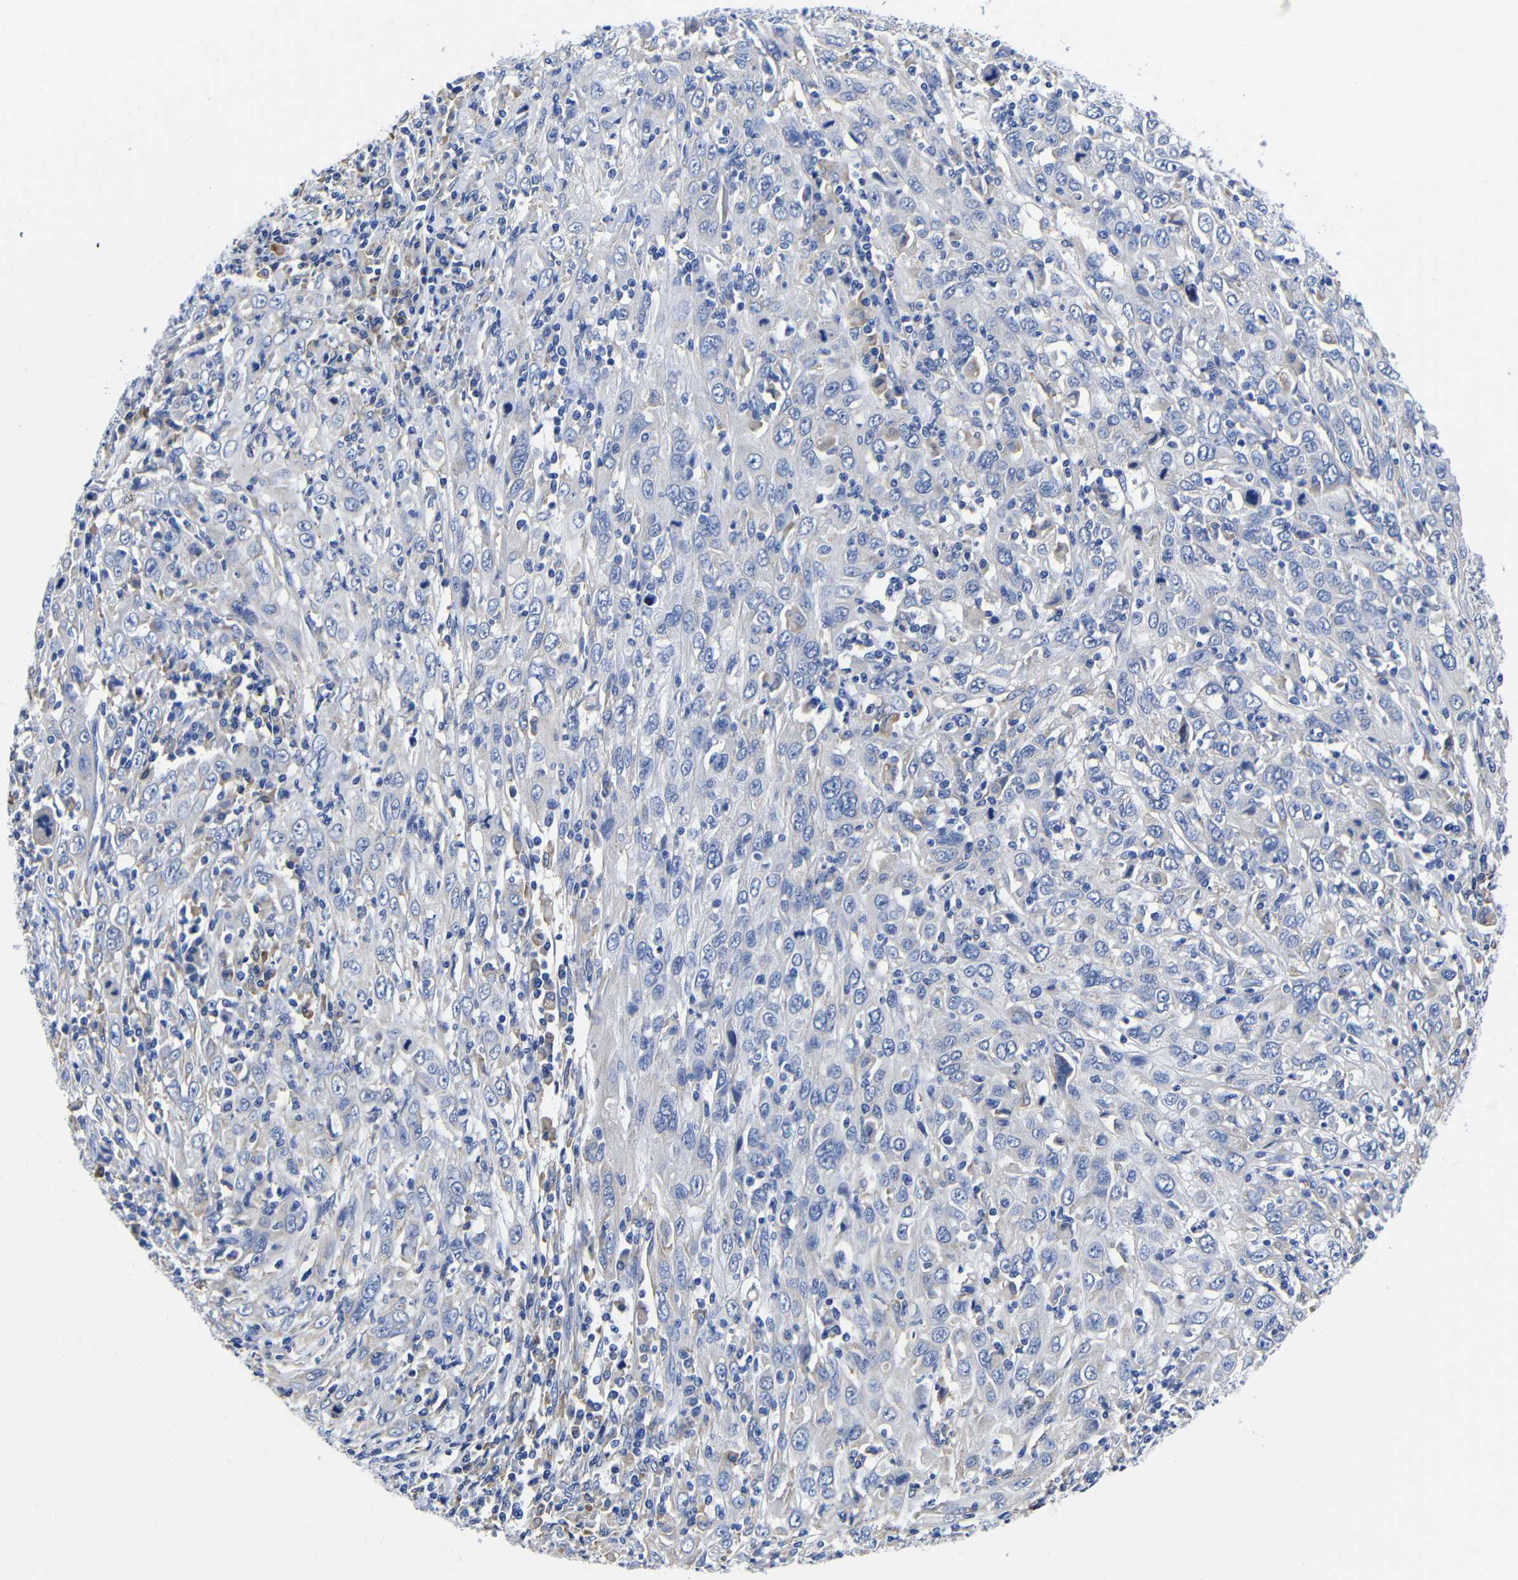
{"staining": {"intensity": "negative", "quantity": "none", "location": "none"}, "tissue": "cervical cancer", "cell_type": "Tumor cells", "image_type": "cancer", "snomed": [{"axis": "morphology", "description": "Squamous cell carcinoma, NOS"}, {"axis": "topography", "description": "Cervix"}], "caption": "A micrograph of cervical cancer (squamous cell carcinoma) stained for a protein reveals no brown staining in tumor cells.", "gene": "CLEC4G", "patient": {"sex": "female", "age": 46}}